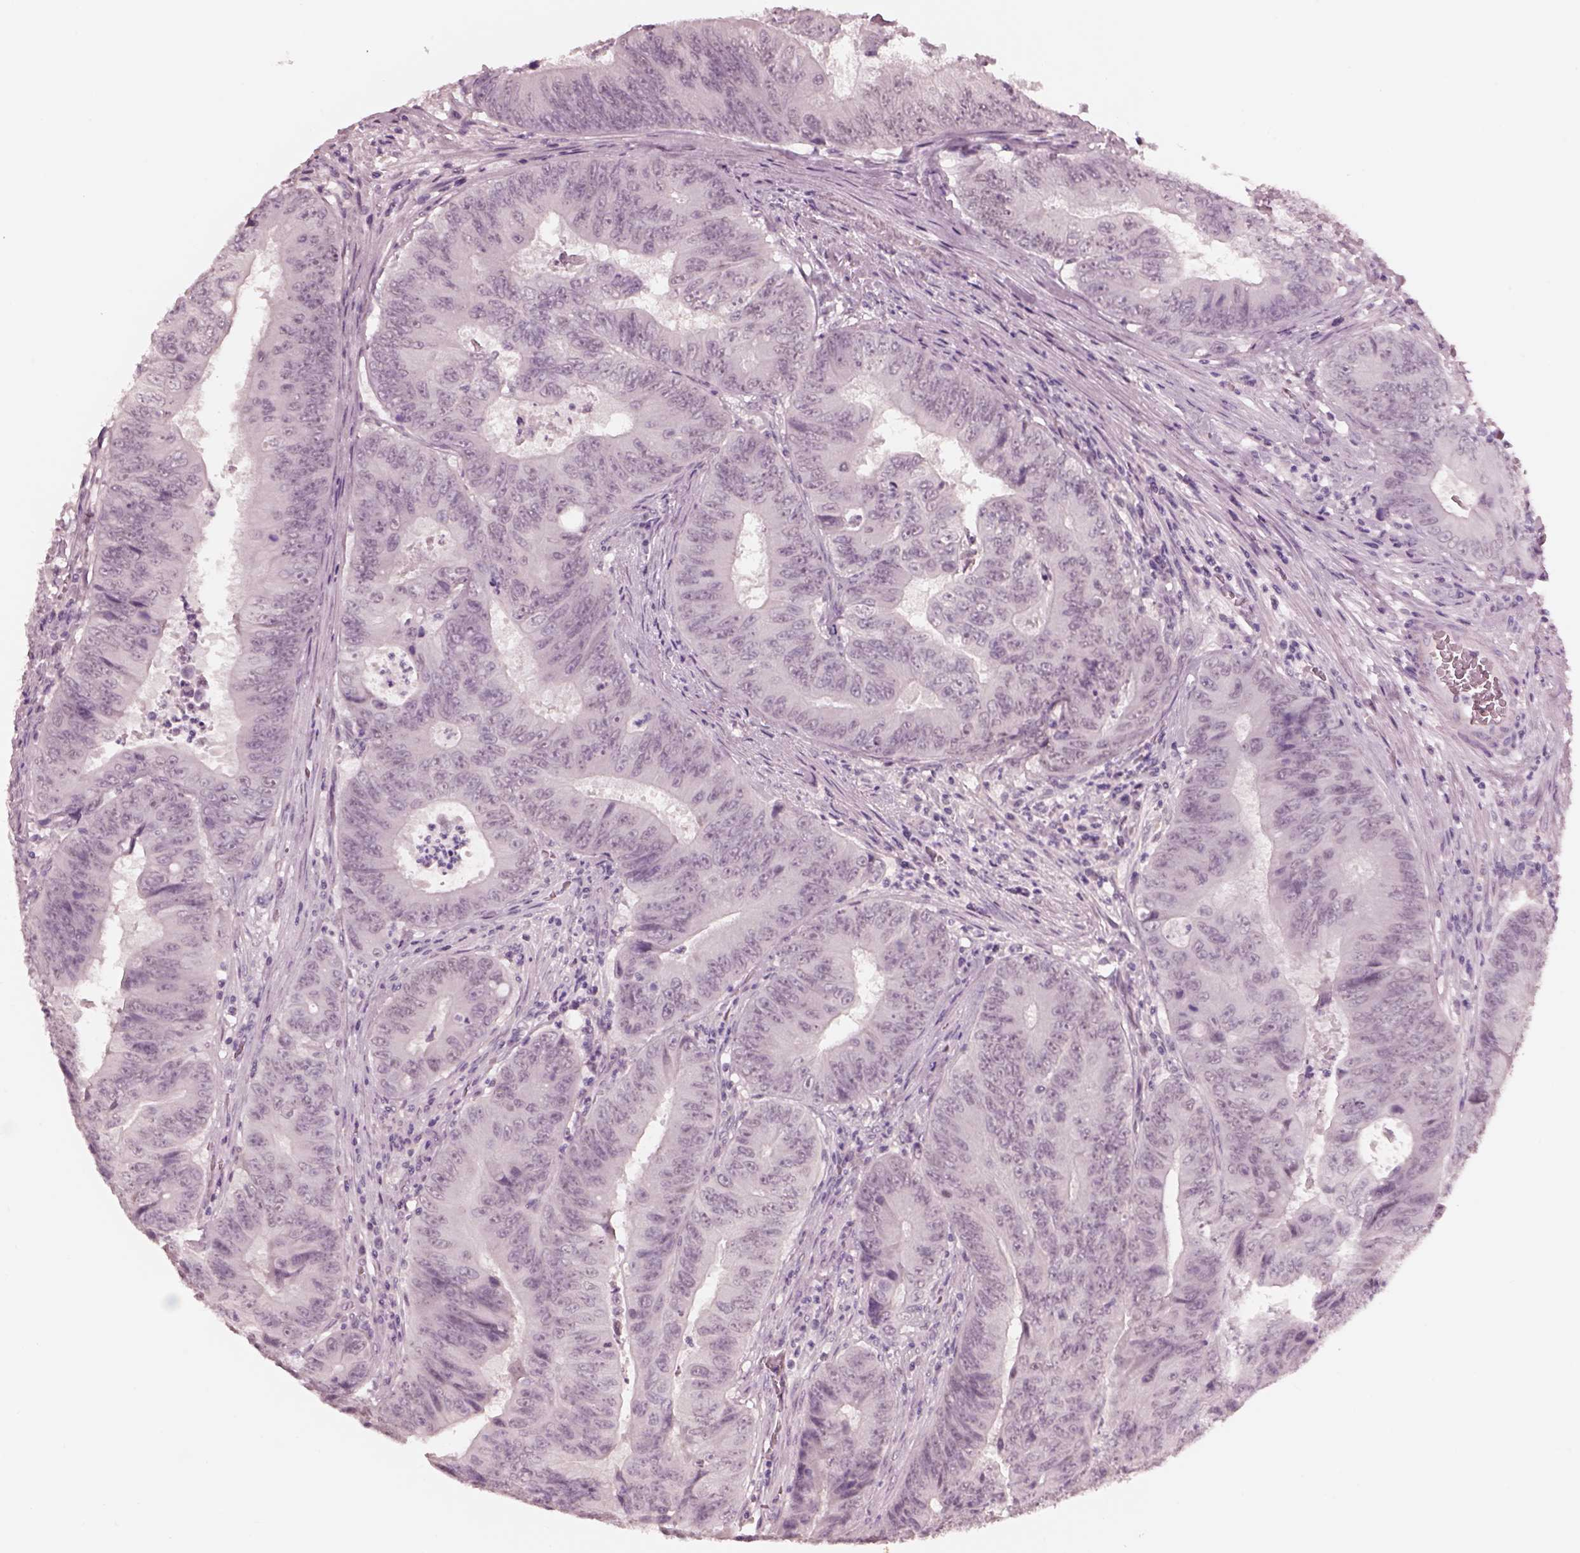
{"staining": {"intensity": "negative", "quantity": "none", "location": "none"}, "tissue": "colorectal cancer", "cell_type": "Tumor cells", "image_type": "cancer", "snomed": [{"axis": "morphology", "description": "Adenocarcinoma, NOS"}, {"axis": "topography", "description": "Colon"}], "caption": "Immunohistochemistry (IHC) image of neoplastic tissue: human colorectal cancer (adenocarcinoma) stained with DAB demonstrates no significant protein staining in tumor cells. The staining is performed using DAB brown chromogen with nuclei counter-stained in using hematoxylin.", "gene": "GARIN4", "patient": {"sex": "female", "age": 48}}